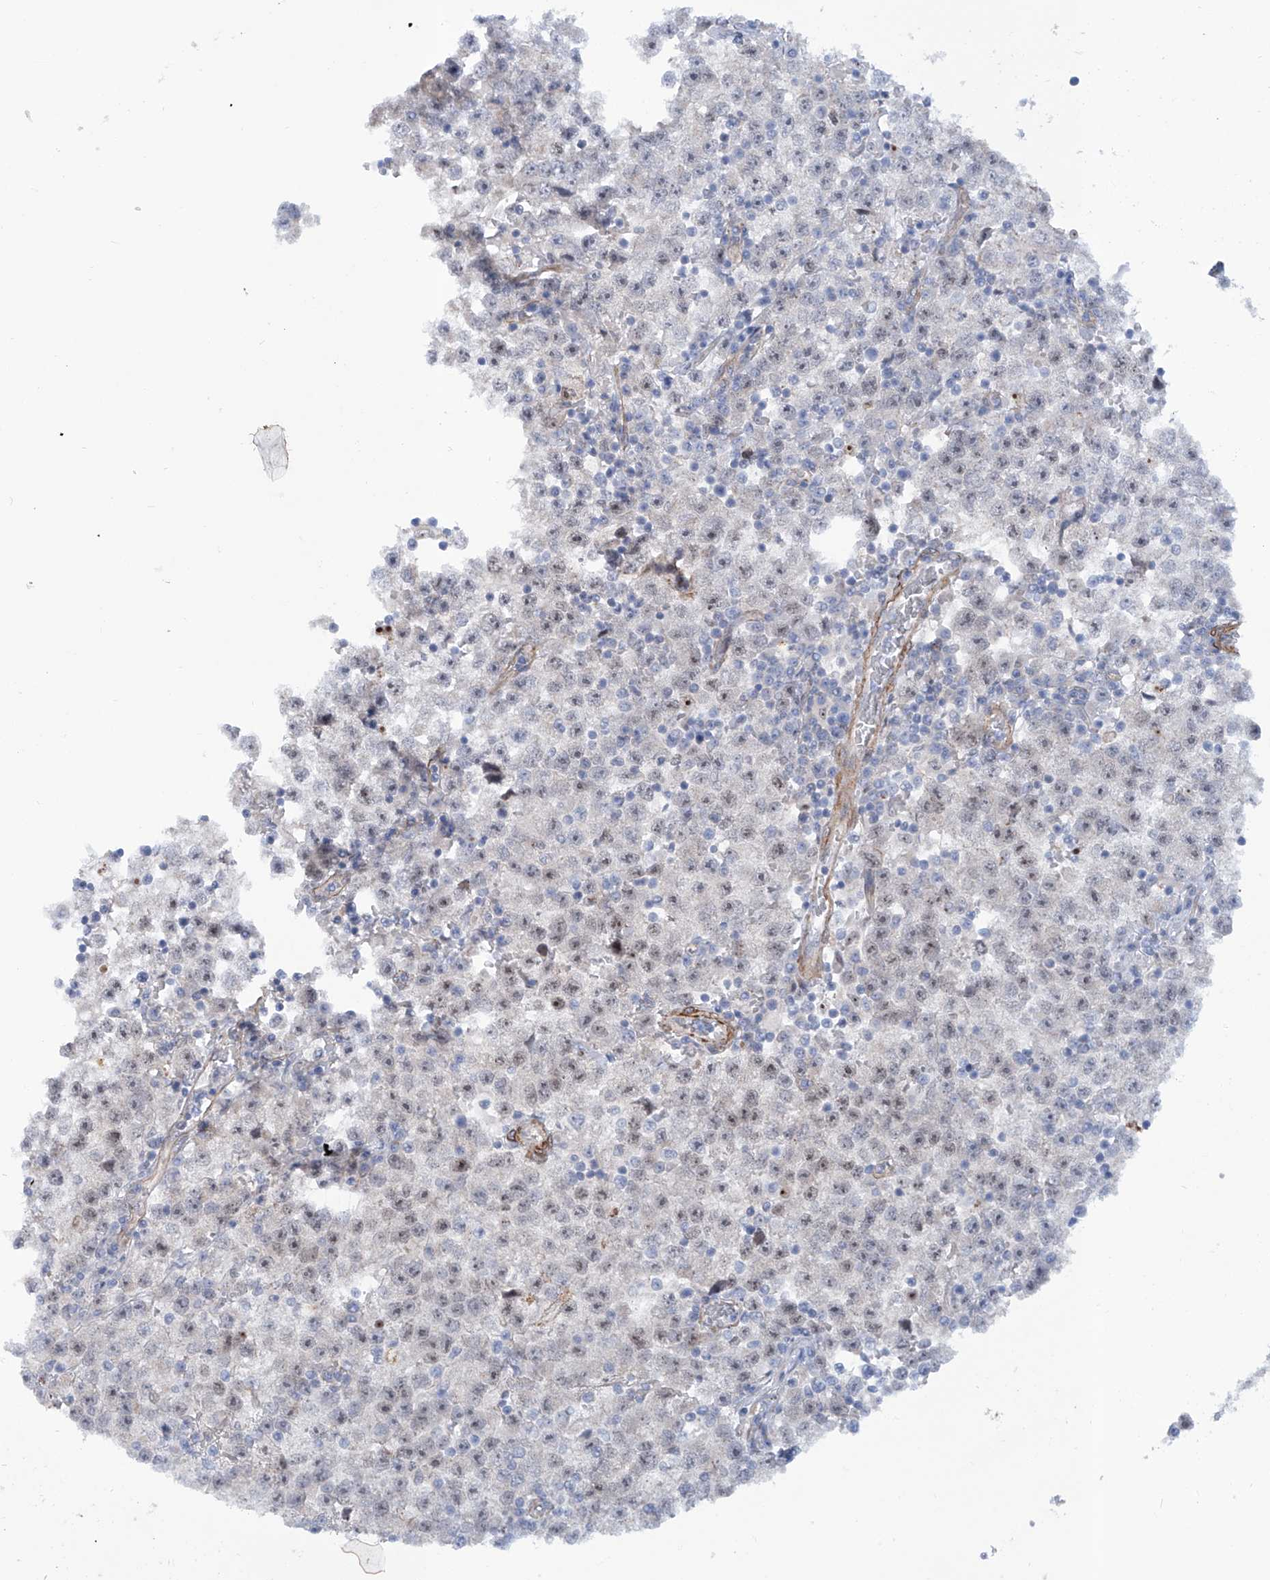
{"staining": {"intensity": "weak", "quantity": "25%-75%", "location": "nuclear"}, "tissue": "testis cancer", "cell_type": "Tumor cells", "image_type": "cancer", "snomed": [{"axis": "morphology", "description": "Seminoma, NOS"}, {"axis": "topography", "description": "Testis"}], "caption": "IHC photomicrograph of testis seminoma stained for a protein (brown), which displays low levels of weak nuclear expression in about 25%-75% of tumor cells.", "gene": "ZNF490", "patient": {"sex": "male", "age": 22}}